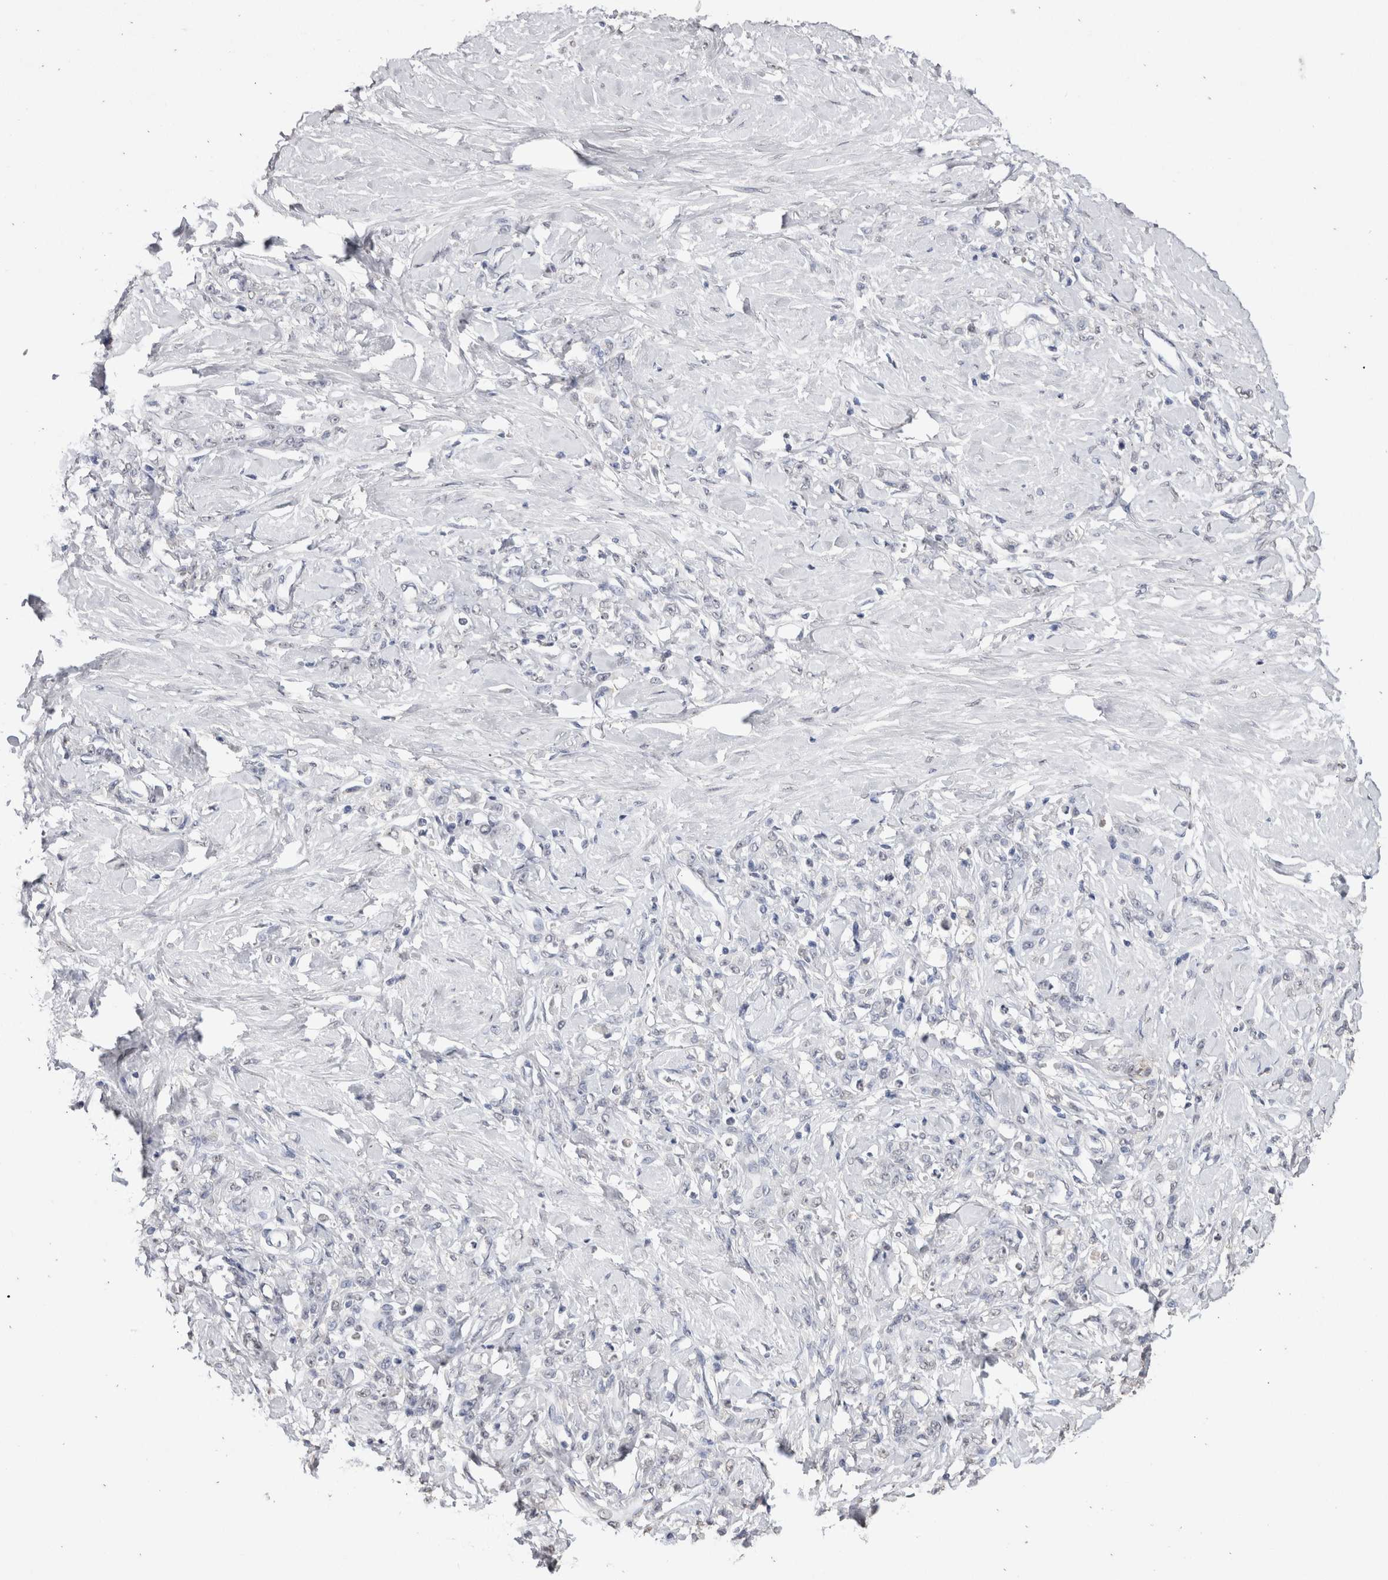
{"staining": {"intensity": "negative", "quantity": "none", "location": "none"}, "tissue": "stomach cancer", "cell_type": "Tumor cells", "image_type": "cancer", "snomed": [{"axis": "morphology", "description": "Adenocarcinoma, NOS"}, {"axis": "topography", "description": "Stomach"}], "caption": "Human stomach cancer (adenocarcinoma) stained for a protein using IHC reveals no staining in tumor cells.", "gene": "LGALS2", "patient": {"sex": "male", "age": 82}}